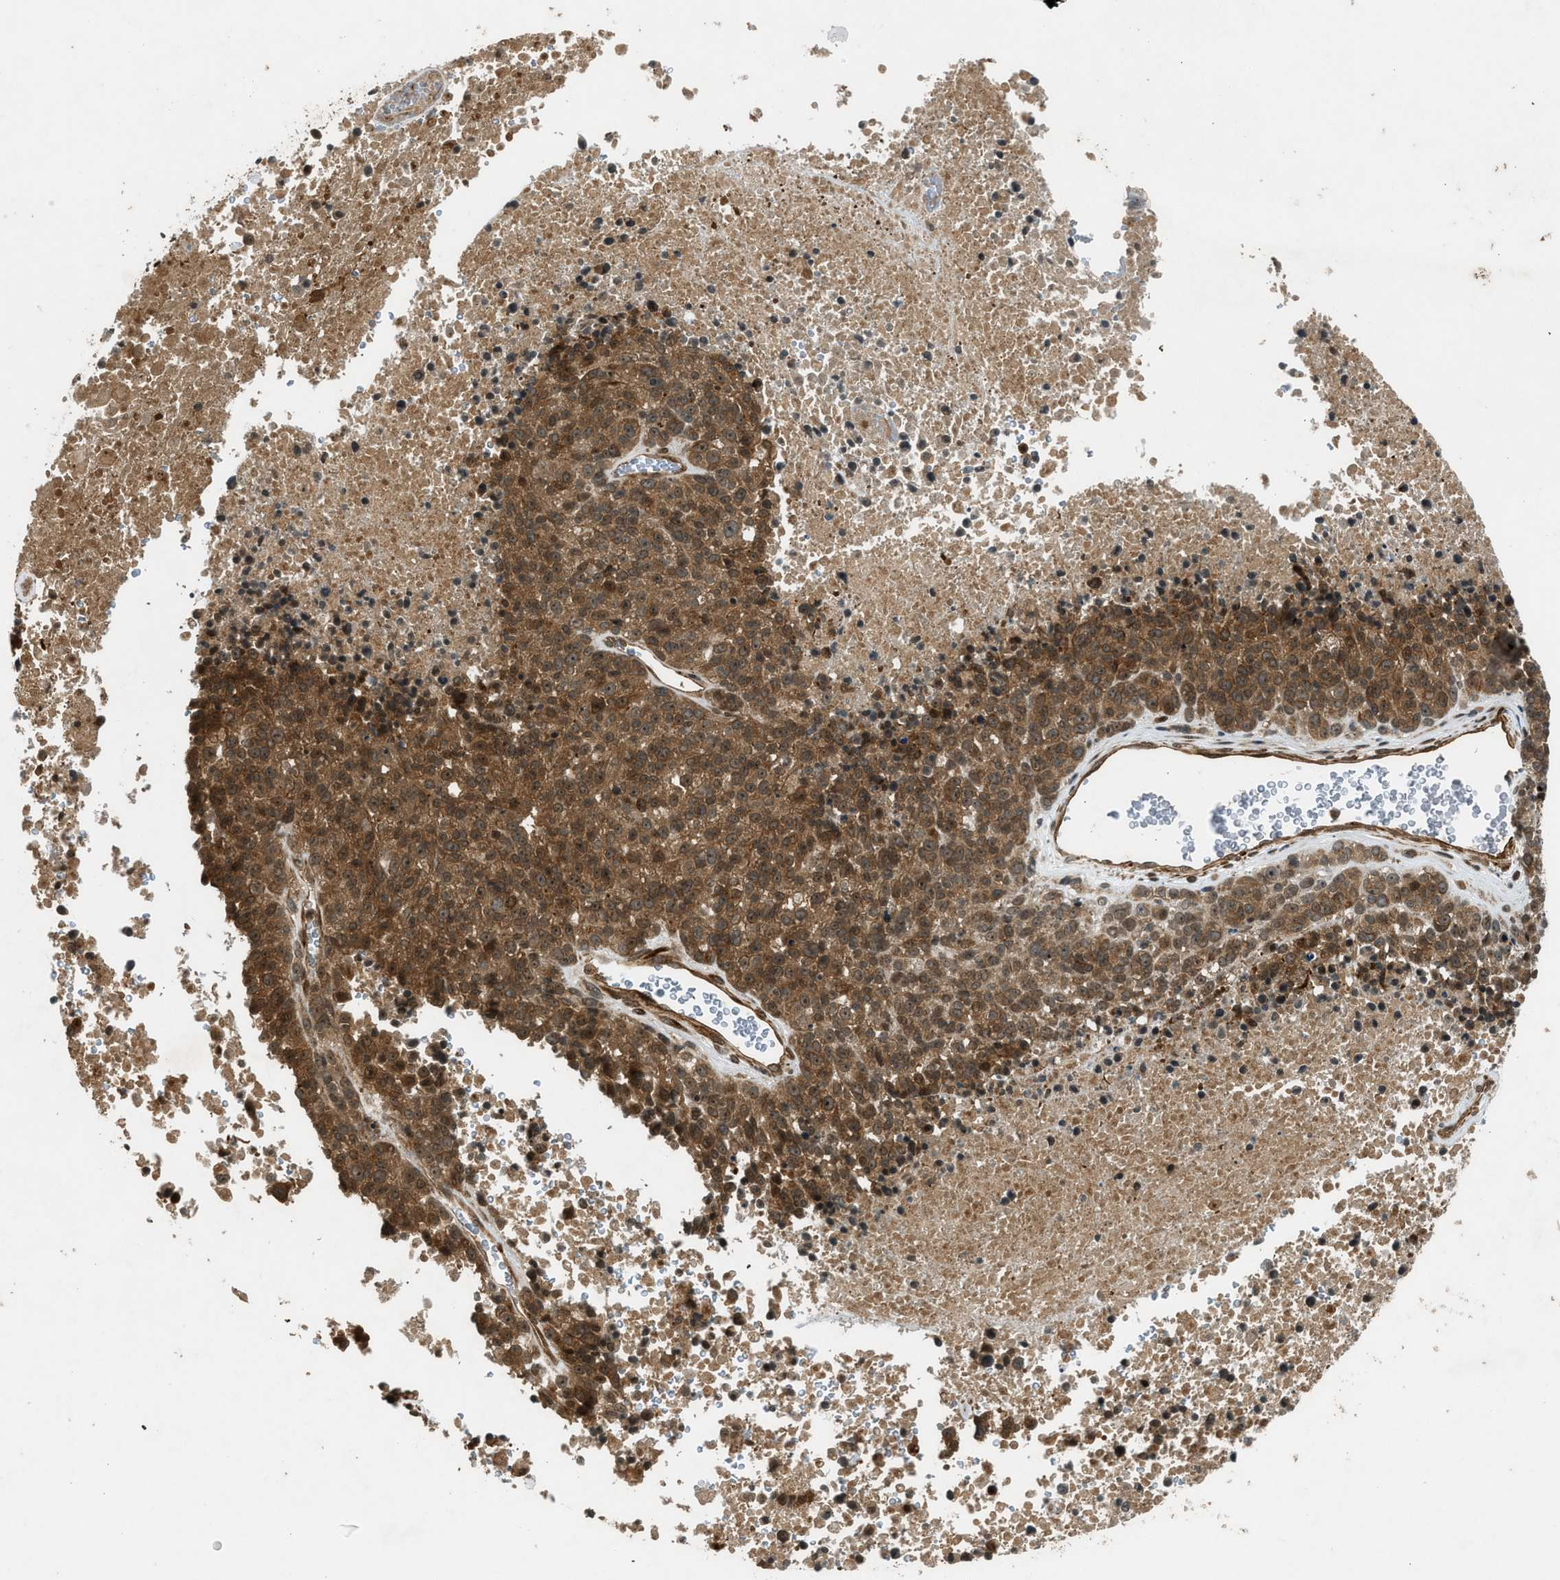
{"staining": {"intensity": "moderate", "quantity": ">75%", "location": "cytoplasmic/membranous"}, "tissue": "melanoma", "cell_type": "Tumor cells", "image_type": "cancer", "snomed": [{"axis": "morphology", "description": "Malignant melanoma, Metastatic site"}, {"axis": "topography", "description": "Cerebral cortex"}], "caption": "IHC micrograph of melanoma stained for a protein (brown), which displays medium levels of moderate cytoplasmic/membranous positivity in approximately >75% of tumor cells.", "gene": "TXNL1", "patient": {"sex": "female", "age": 52}}